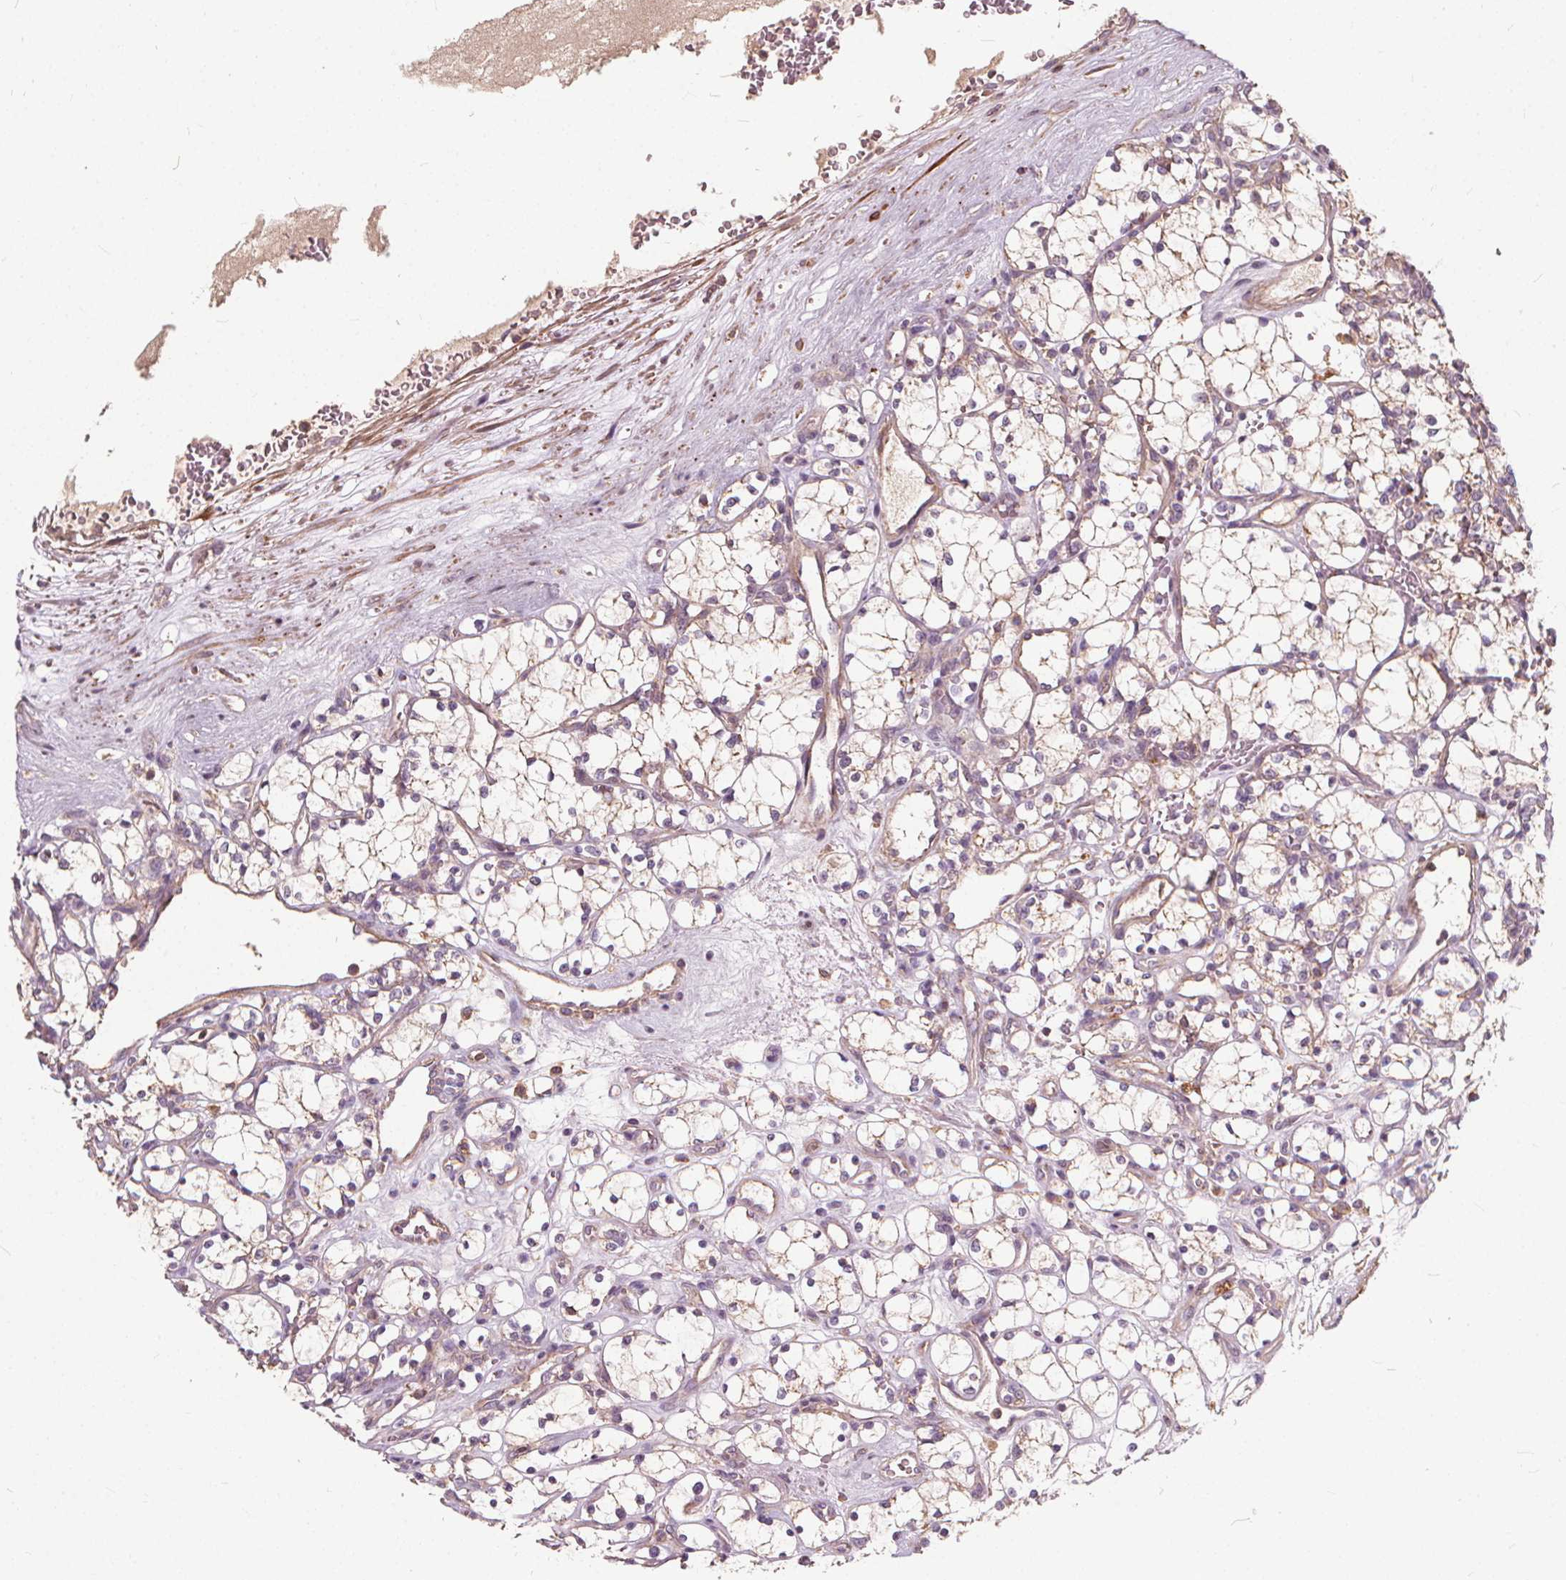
{"staining": {"intensity": "weak", "quantity": "<25%", "location": "cytoplasmic/membranous"}, "tissue": "renal cancer", "cell_type": "Tumor cells", "image_type": "cancer", "snomed": [{"axis": "morphology", "description": "Adenocarcinoma, NOS"}, {"axis": "topography", "description": "Kidney"}], "caption": "Tumor cells are negative for protein expression in human adenocarcinoma (renal). (Brightfield microscopy of DAB immunohistochemistry (IHC) at high magnification).", "gene": "ORAI2", "patient": {"sex": "female", "age": 69}}